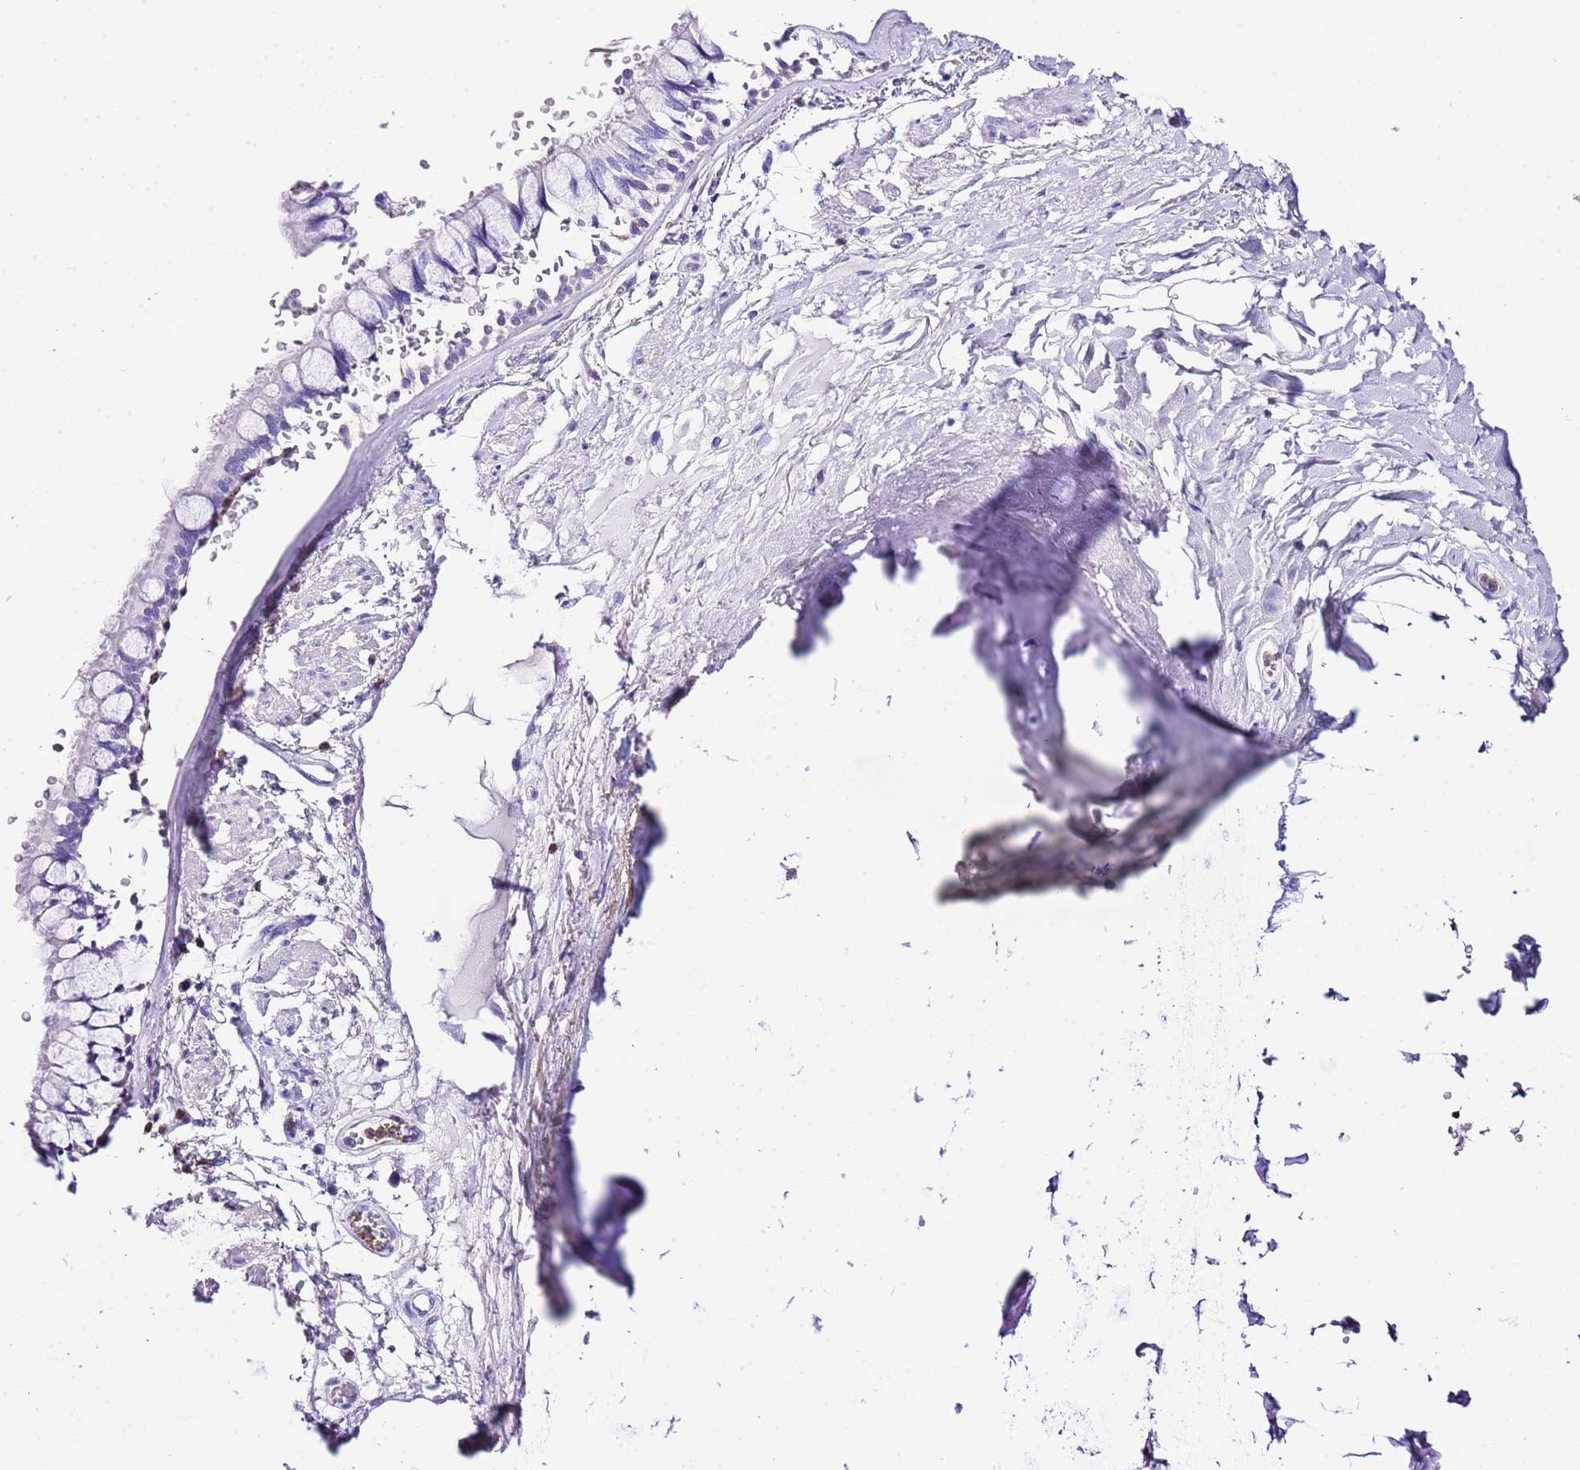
{"staining": {"intensity": "negative", "quantity": "none", "location": "none"}, "tissue": "bronchus", "cell_type": "Respiratory epithelial cells", "image_type": "normal", "snomed": [{"axis": "morphology", "description": "Normal tissue, NOS"}, {"axis": "topography", "description": "Bronchus"}], "caption": "A histopathology image of bronchus stained for a protein demonstrates no brown staining in respiratory epithelial cells. Nuclei are stained in blue.", "gene": "CNN2", "patient": {"sex": "male", "age": 70}}